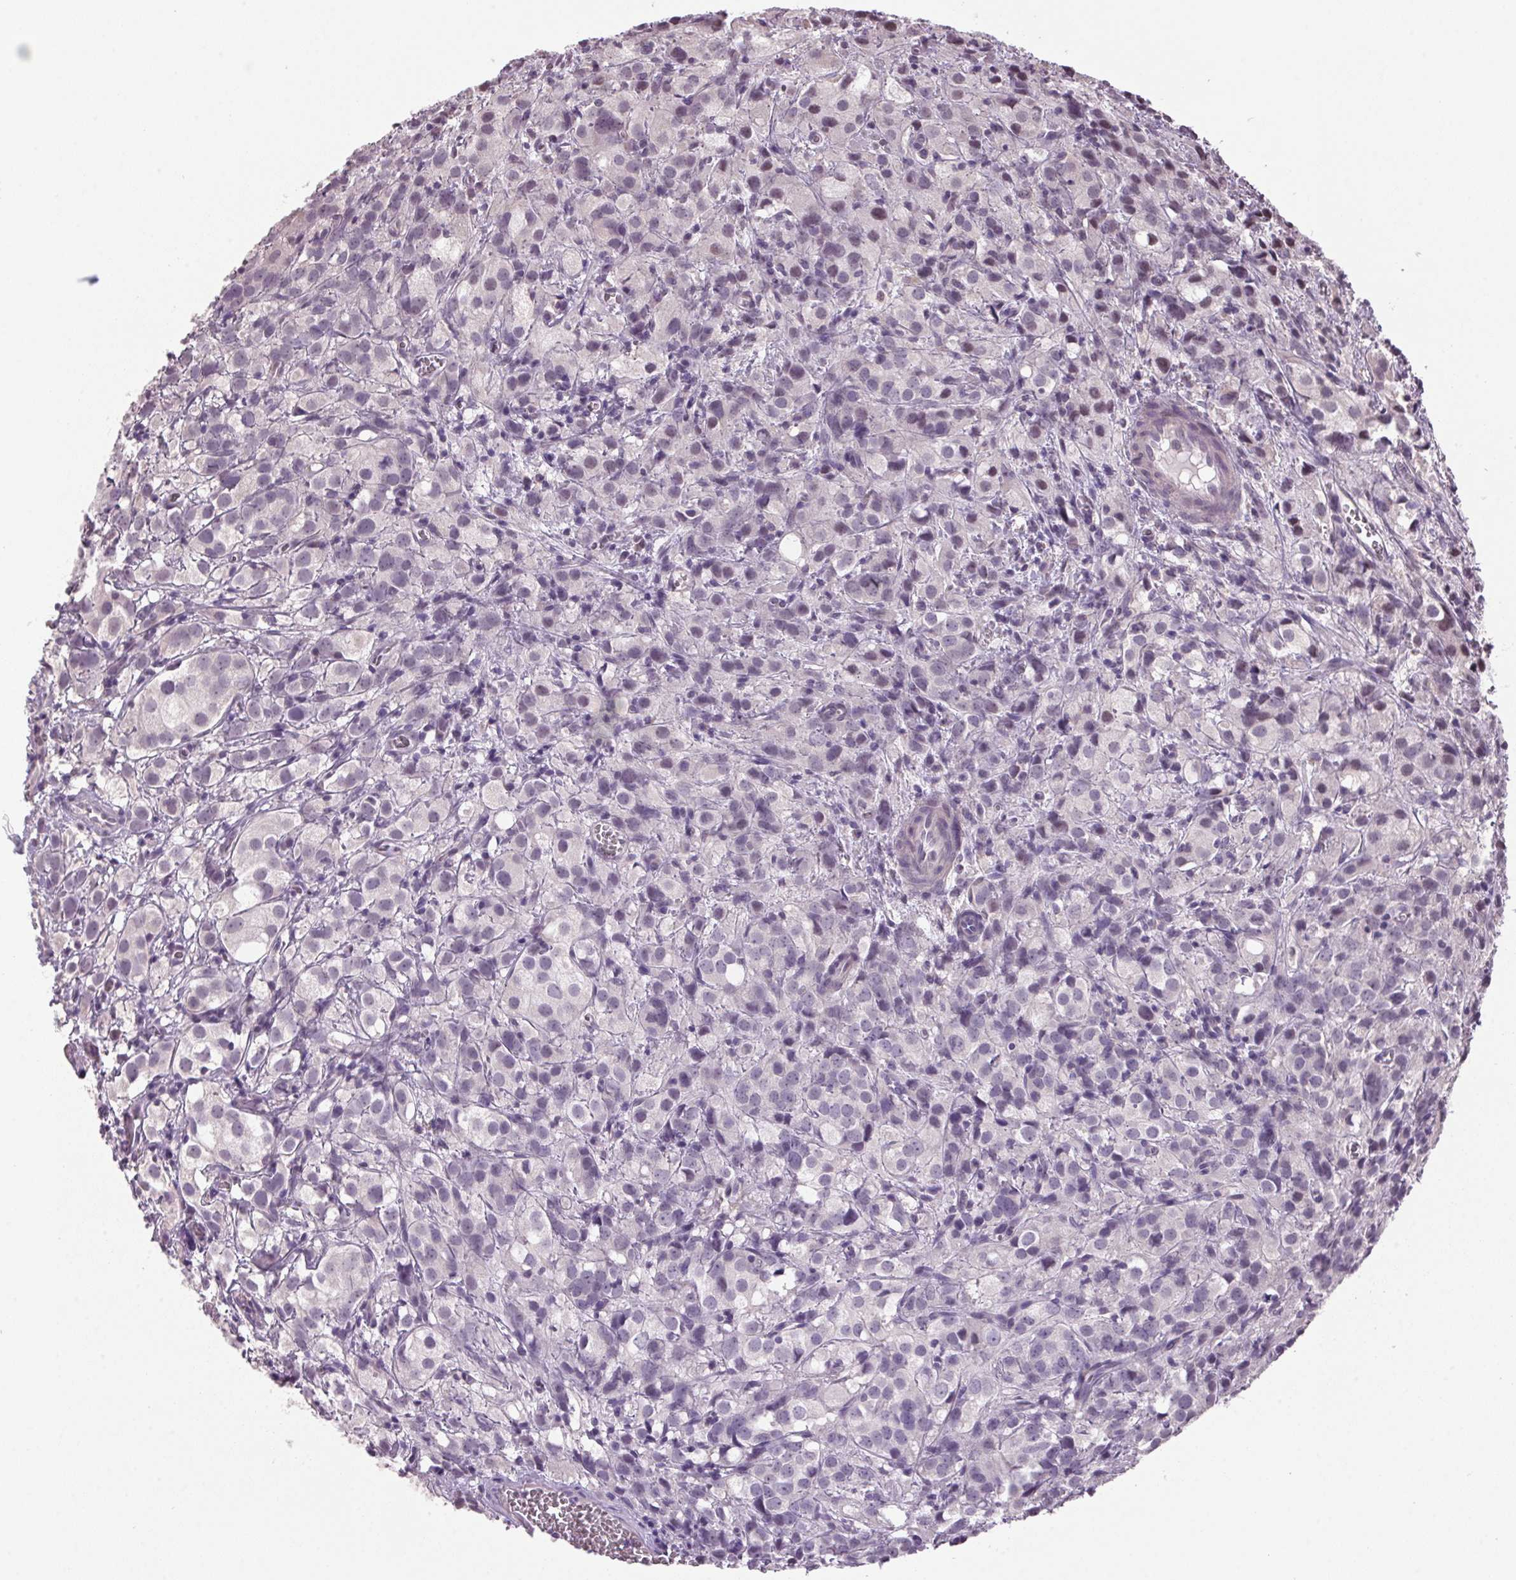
{"staining": {"intensity": "weak", "quantity": "<25%", "location": "nuclear"}, "tissue": "prostate cancer", "cell_type": "Tumor cells", "image_type": "cancer", "snomed": [{"axis": "morphology", "description": "Adenocarcinoma, High grade"}, {"axis": "topography", "description": "Prostate"}], "caption": "The micrograph shows no significant staining in tumor cells of prostate high-grade adenocarcinoma.", "gene": "VWA3B", "patient": {"sex": "male", "age": 86}}